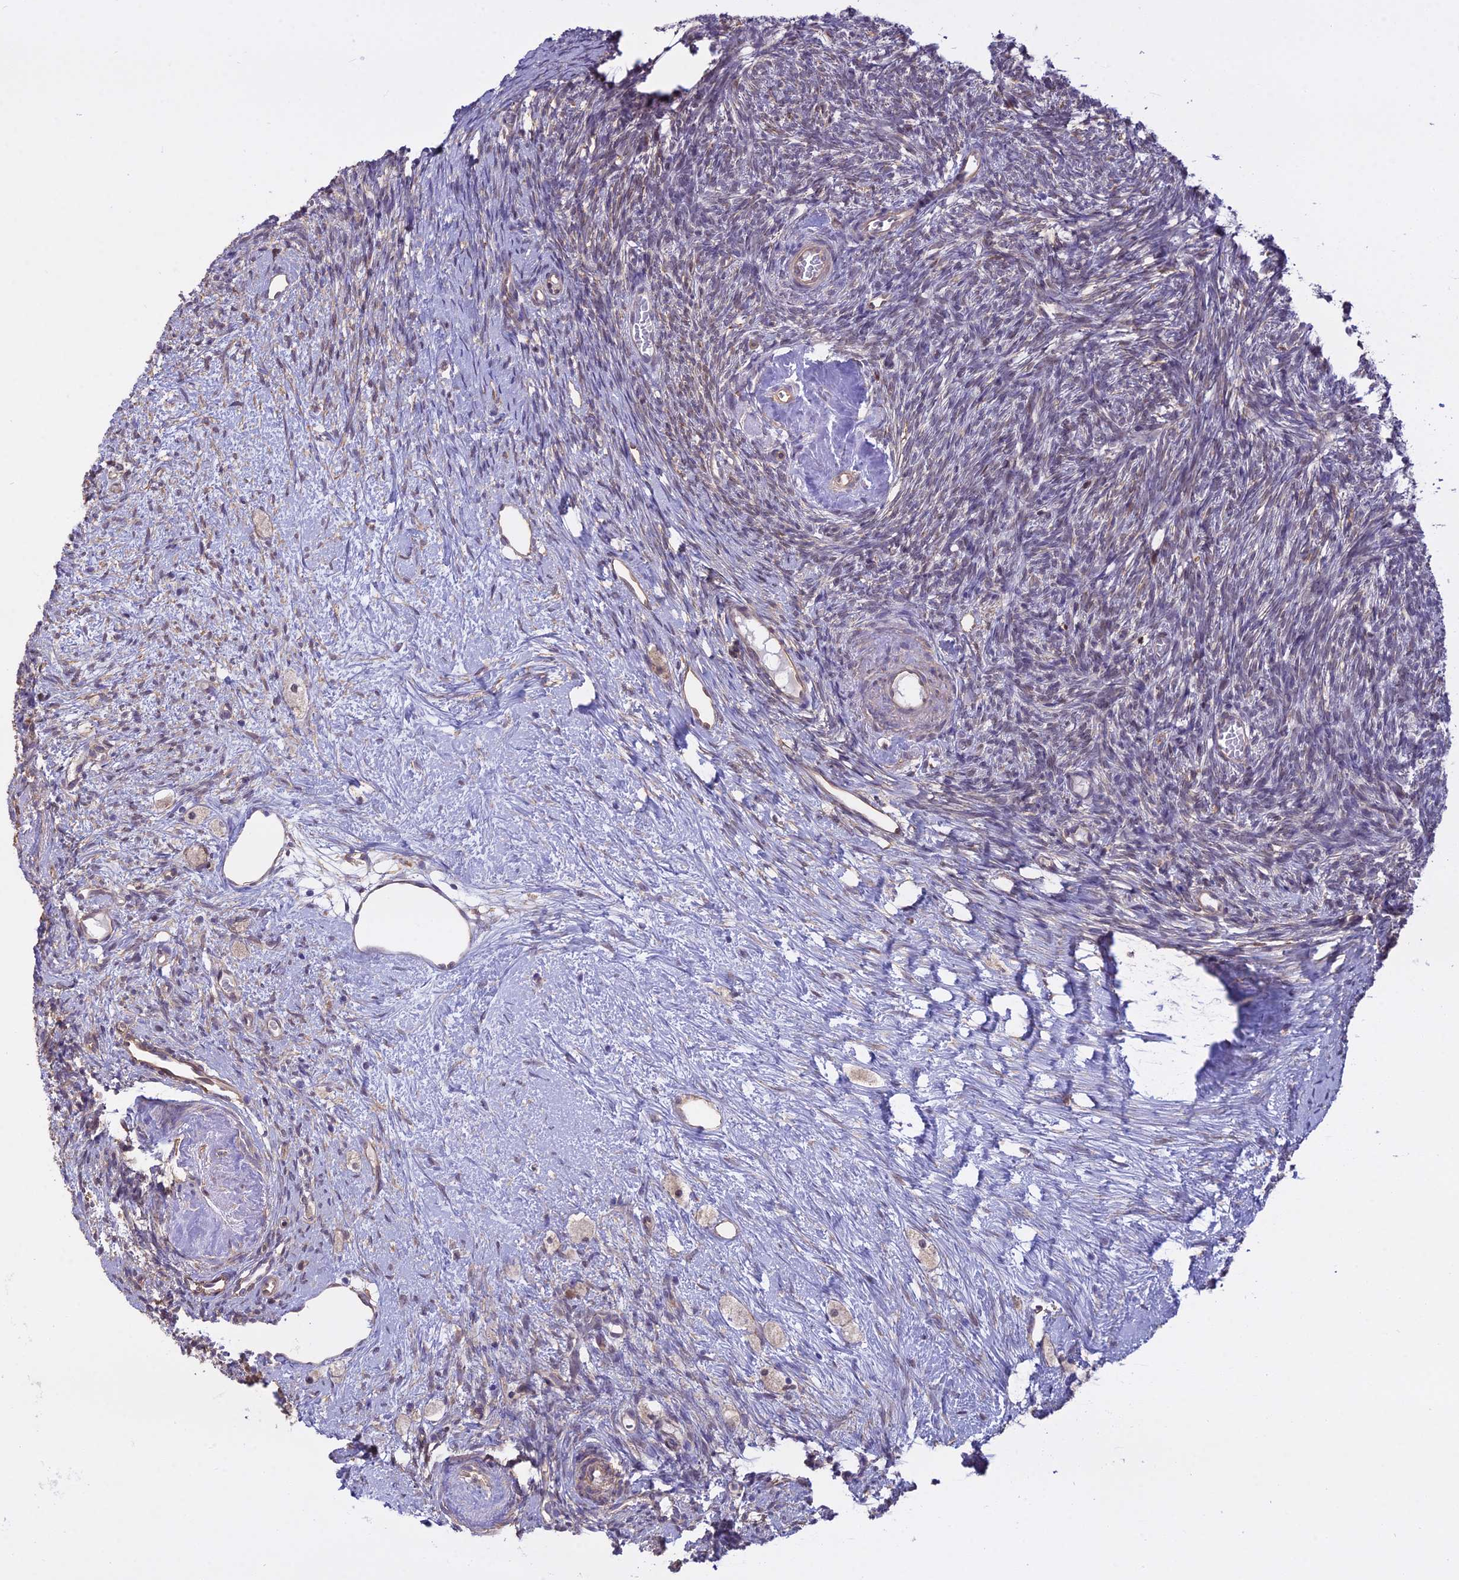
{"staining": {"intensity": "negative", "quantity": "none", "location": "none"}, "tissue": "ovary", "cell_type": "Ovarian stroma cells", "image_type": "normal", "snomed": [{"axis": "morphology", "description": "Normal tissue, NOS"}, {"axis": "topography", "description": "Ovary"}], "caption": "Immunohistochemistry of unremarkable ovary reveals no staining in ovarian stroma cells.", "gene": "BLNK", "patient": {"sex": "female", "age": 51}}